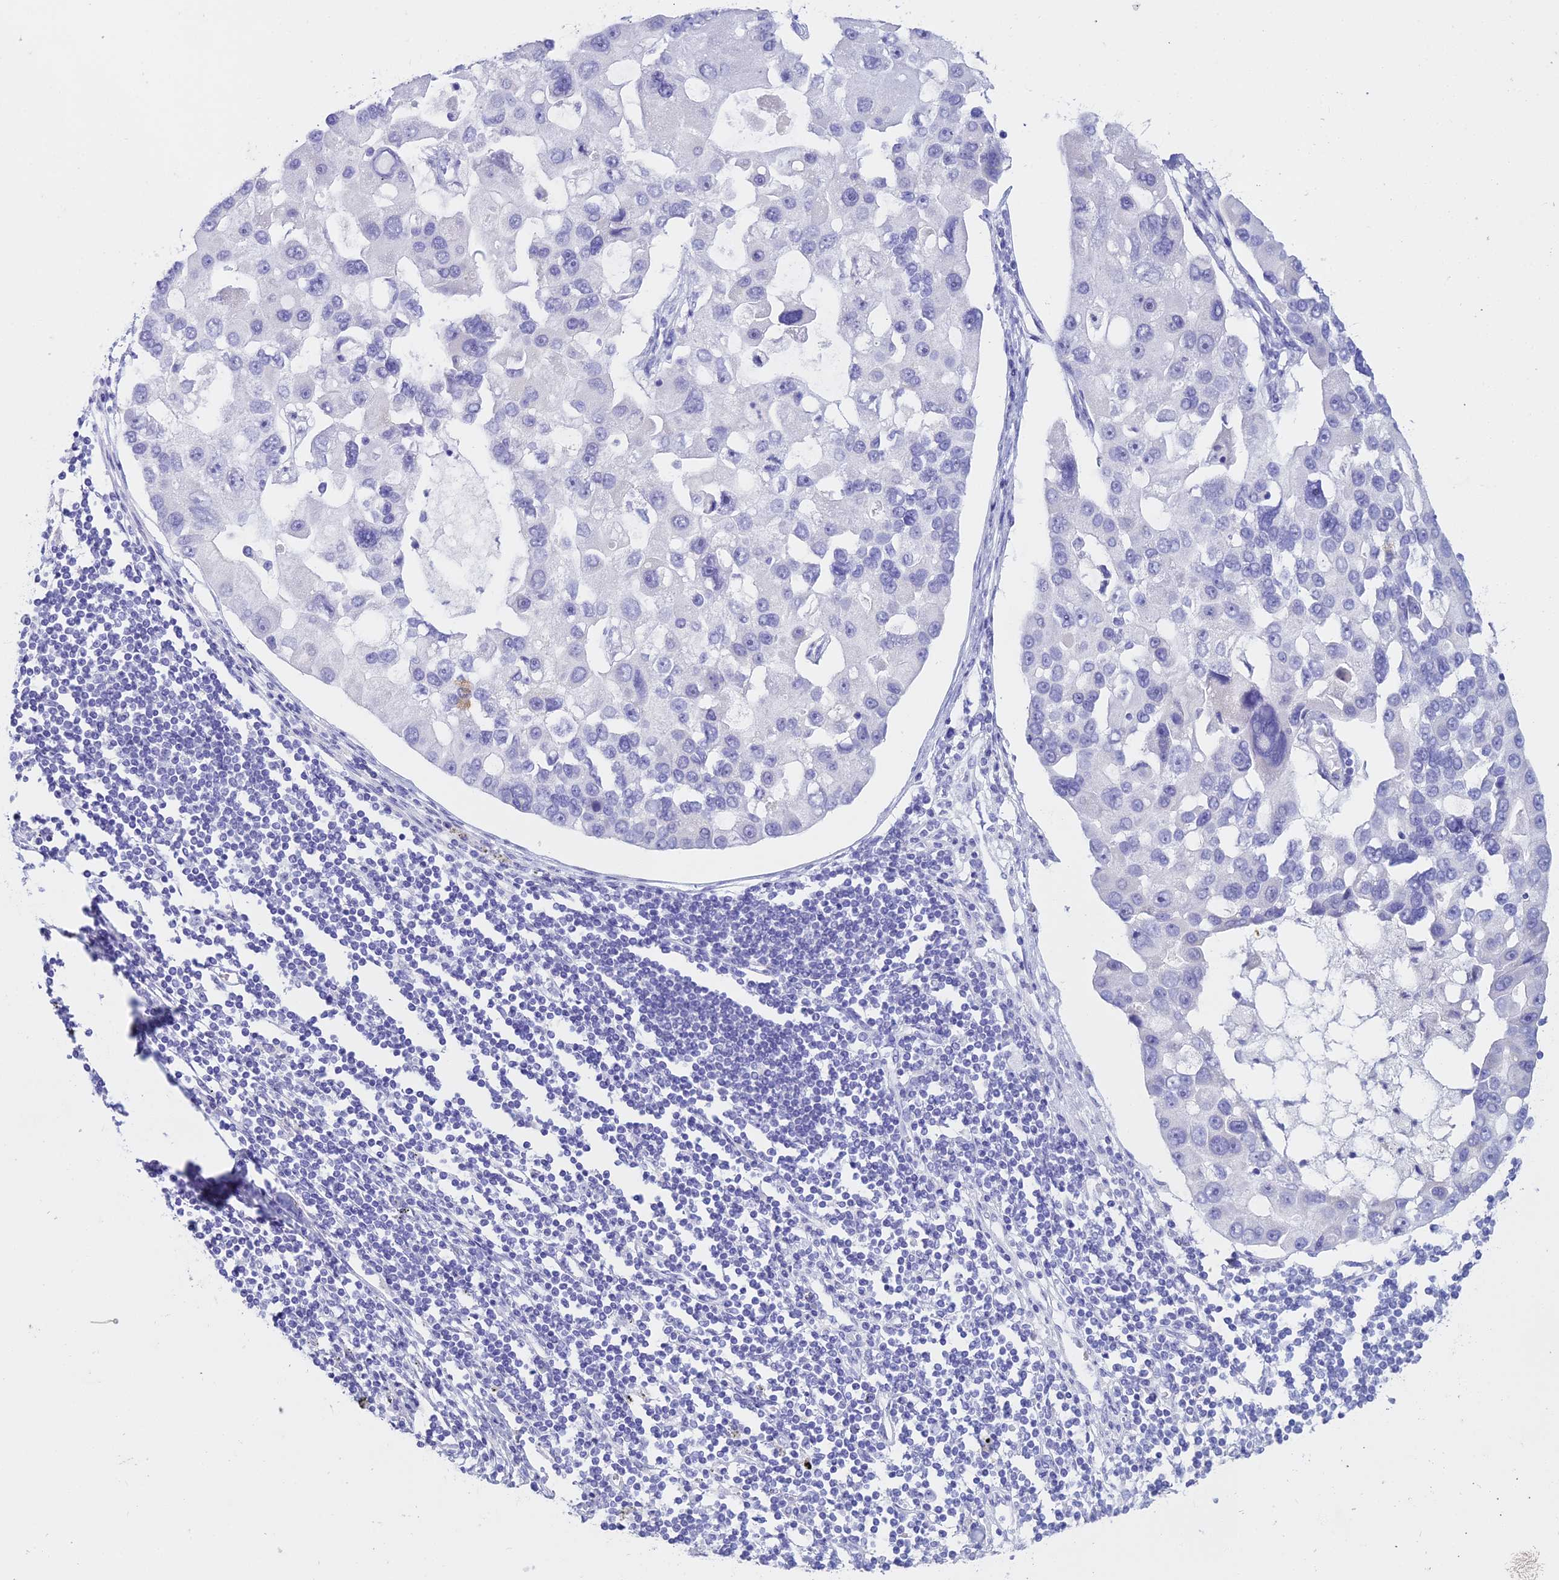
{"staining": {"intensity": "negative", "quantity": "none", "location": "none"}, "tissue": "lung cancer", "cell_type": "Tumor cells", "image_type": "cancer", "snomed": [{"axis": "morphology", "description": "Adenocarcinoma, NOS"}, {"axis": "topography", "description": "Lung"}], "caption": "Lung cancer was stained to show a protein in brown. There is no significant positivity in tumor cells.", "gene": "ALPP", "patient": {"sex": "female", "age": 54}}